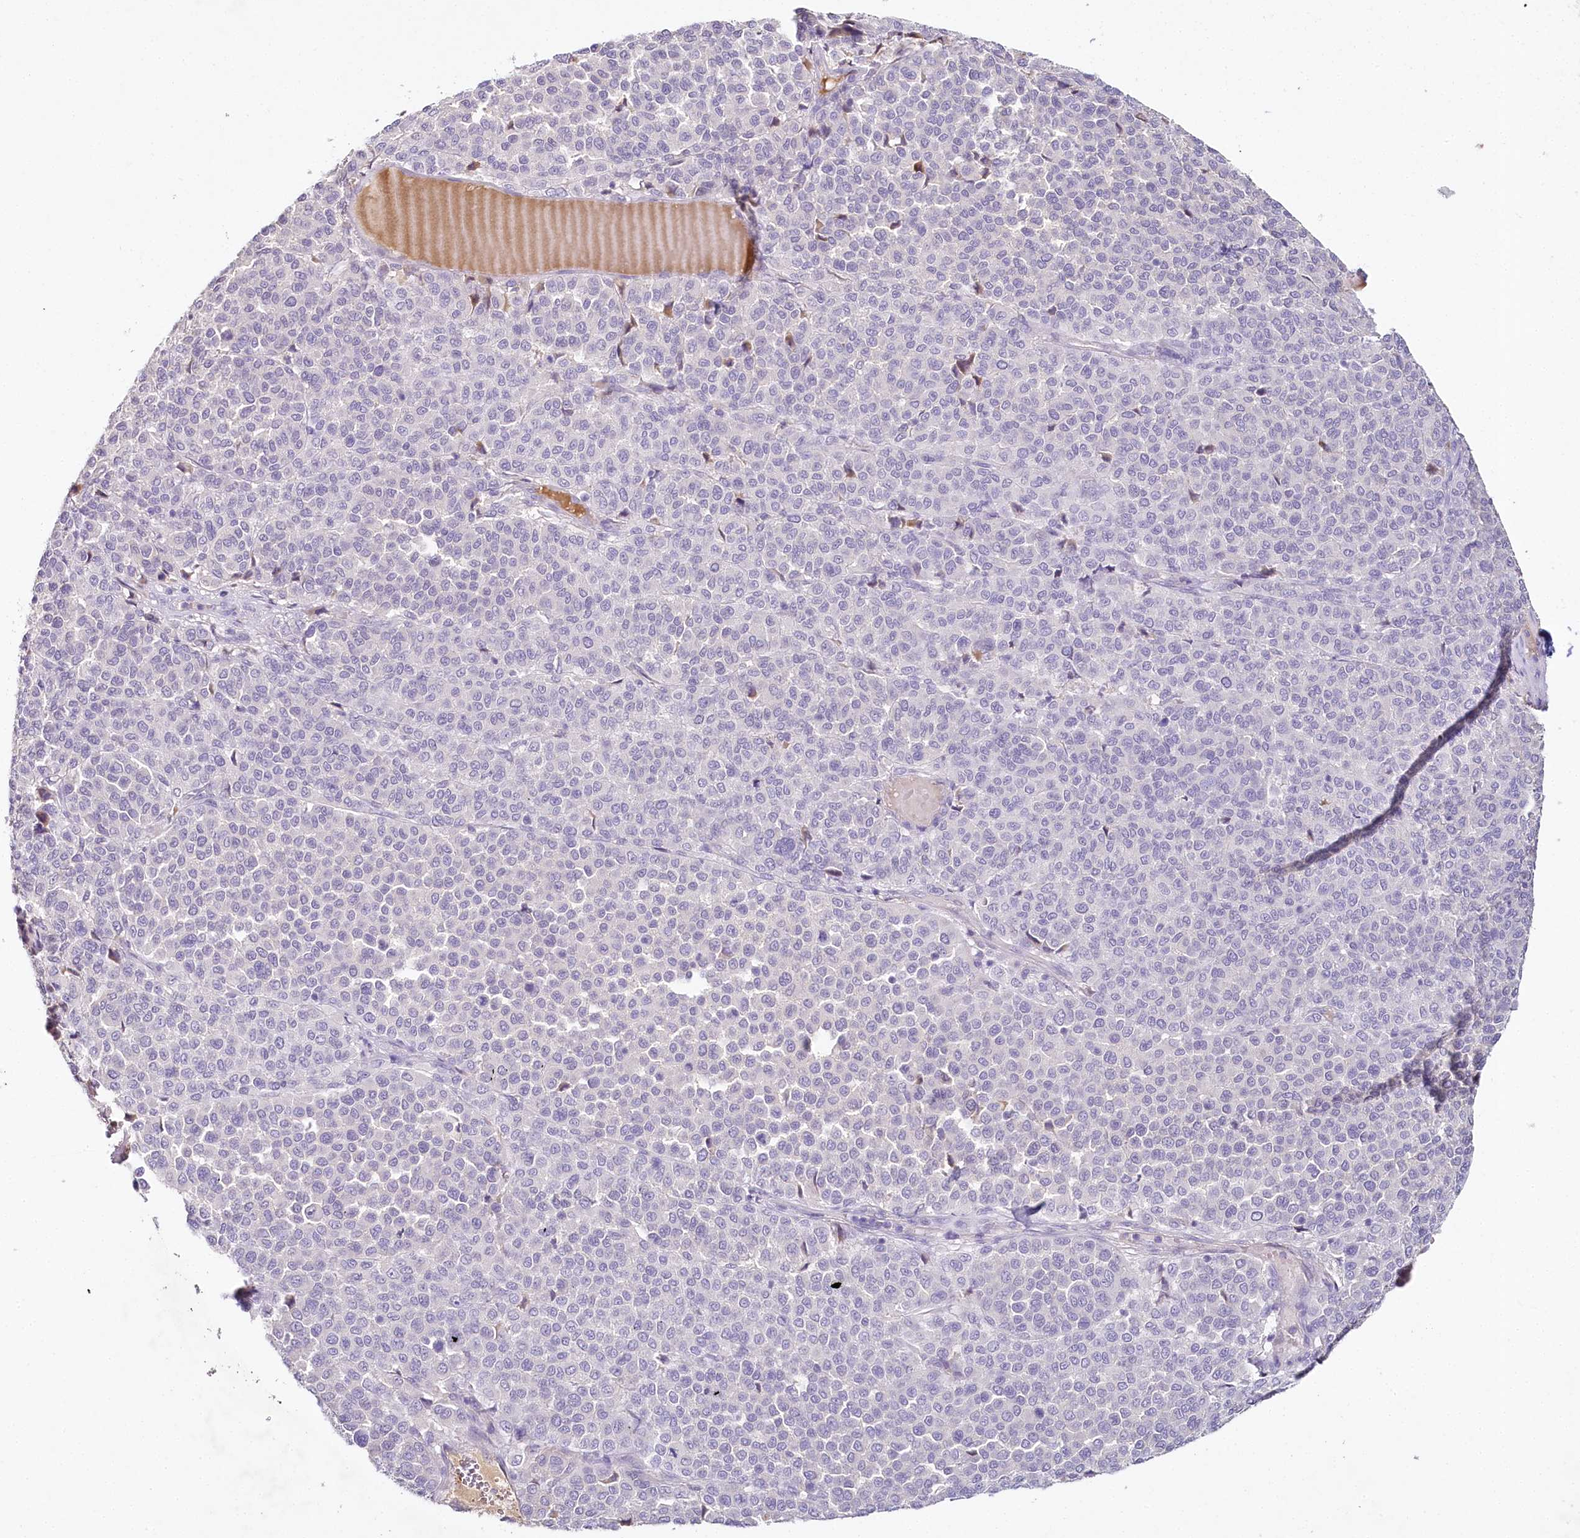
{"staining": {"intensity": "negative", "quantity": "none", "location": "none"}, "tissue": "melanoma", "cell_type": "Tumor cells", "image_type": "cancer", "snomed": [{"axis": "morphology", "description": "Malignant melanoma, Metastatic site"}, {"axis": "topography", "description": "Pancreas"}], "caption": "A histopathology image of melanoma stained for a protein demonstrates no brown staining in tumor cells.", "gene": "HPD", "patient": {"sex": "female", "age": 30}}